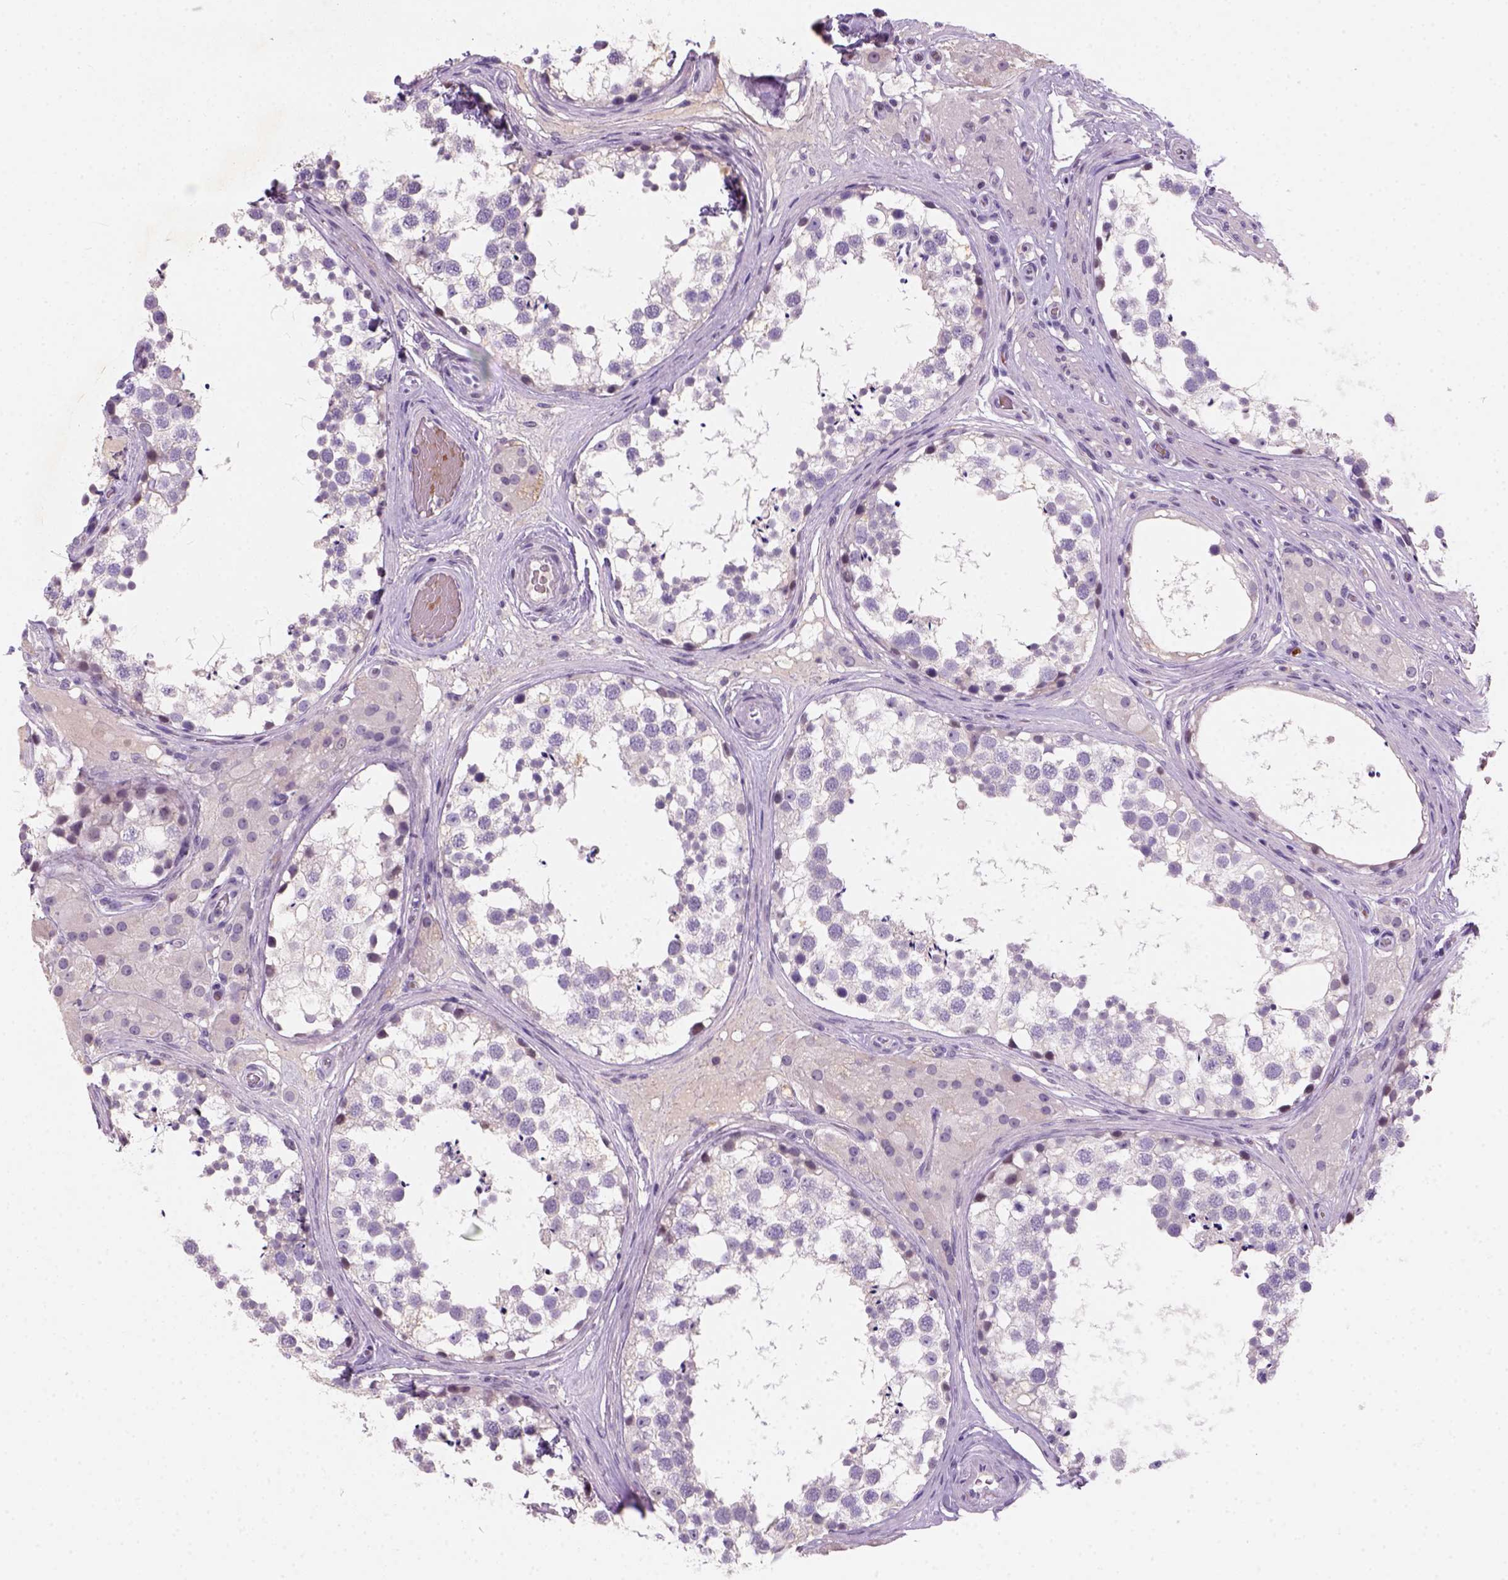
{"staining": {"intensity": "weak", "quantity": "<25%", "location": "nuclear"}, "tissue": "testis", "cell_type": "Cells in seminiferous ducts", "image_type": "normal", "snomed": [{"axis": "morphology", "description": "Normal tissue, NOS"}, {"axis": "morphology", "description": "Seminoma, NOS"}, {"axis": "topography", "description": "Testis"}], "caption": "This is a micrograph of IHC staining of unremarkable testis, which shows no staining in cells in seminiferous ducts.", "gene": "ZMAT4", "patient": {"sex": "male", "age": 65}}